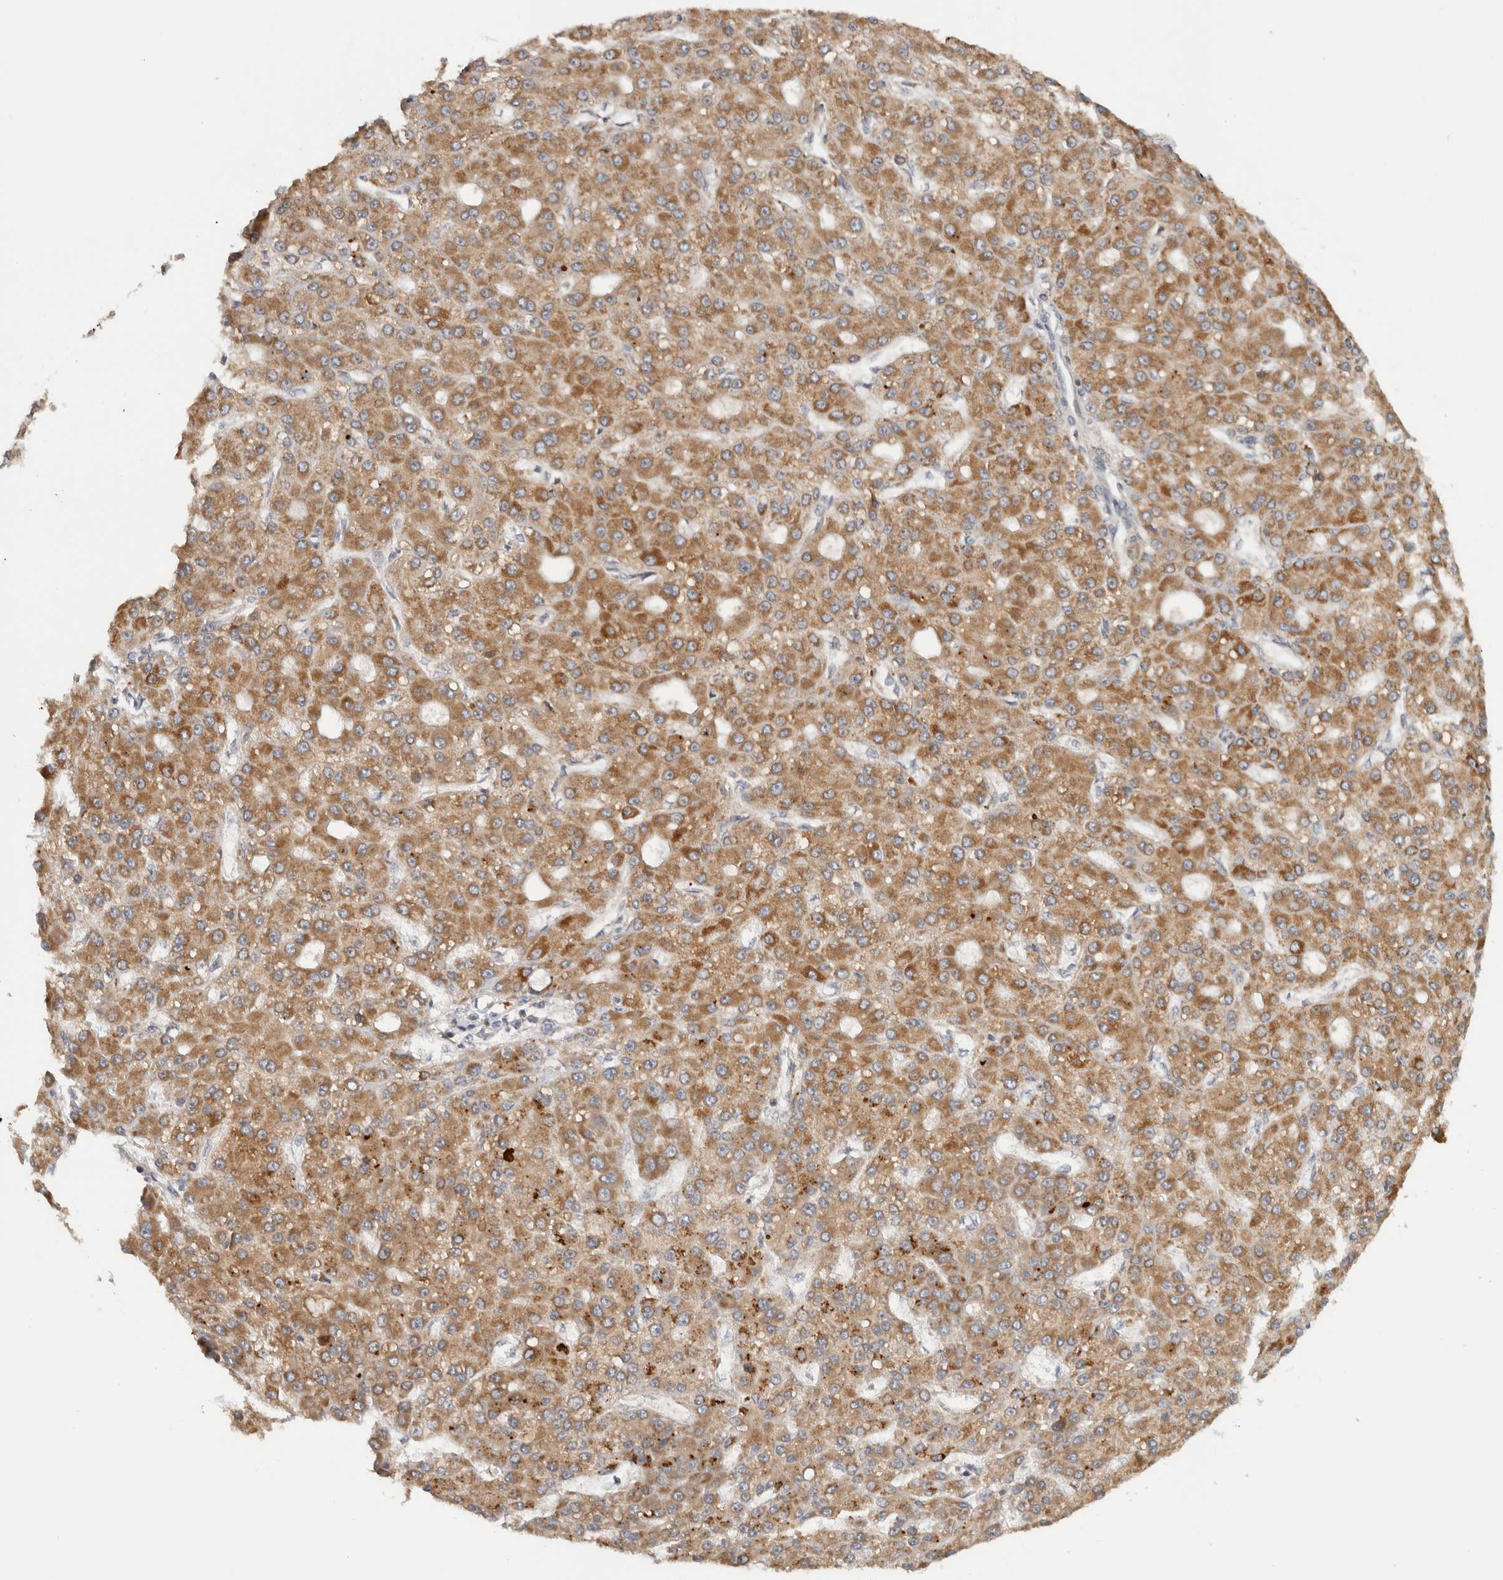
{"staining": {"intensity": "moderate", "quantity": ">75%", "location": "cytoplasmic/membranous"}, "tissue": "liver cancer", "cell_type": "Tumor cells", "image_type": "cancer", "snomed": [{"axis": "morphology", "description": "Carcinoma, Hepatocellular, NOS"}, {"axis": "topography", "description": "Liver"}], "caption": "Immunohistochemical staining of human liver cancer exhibits medium levels of moderate cytoplasmic/membranous protein staining in about >75% of tumor cells. The protein is shown in brown color, while the nuclei are stained blue.", "gene": "CMC2", "patient": {"sex": "male", "age": 67}}